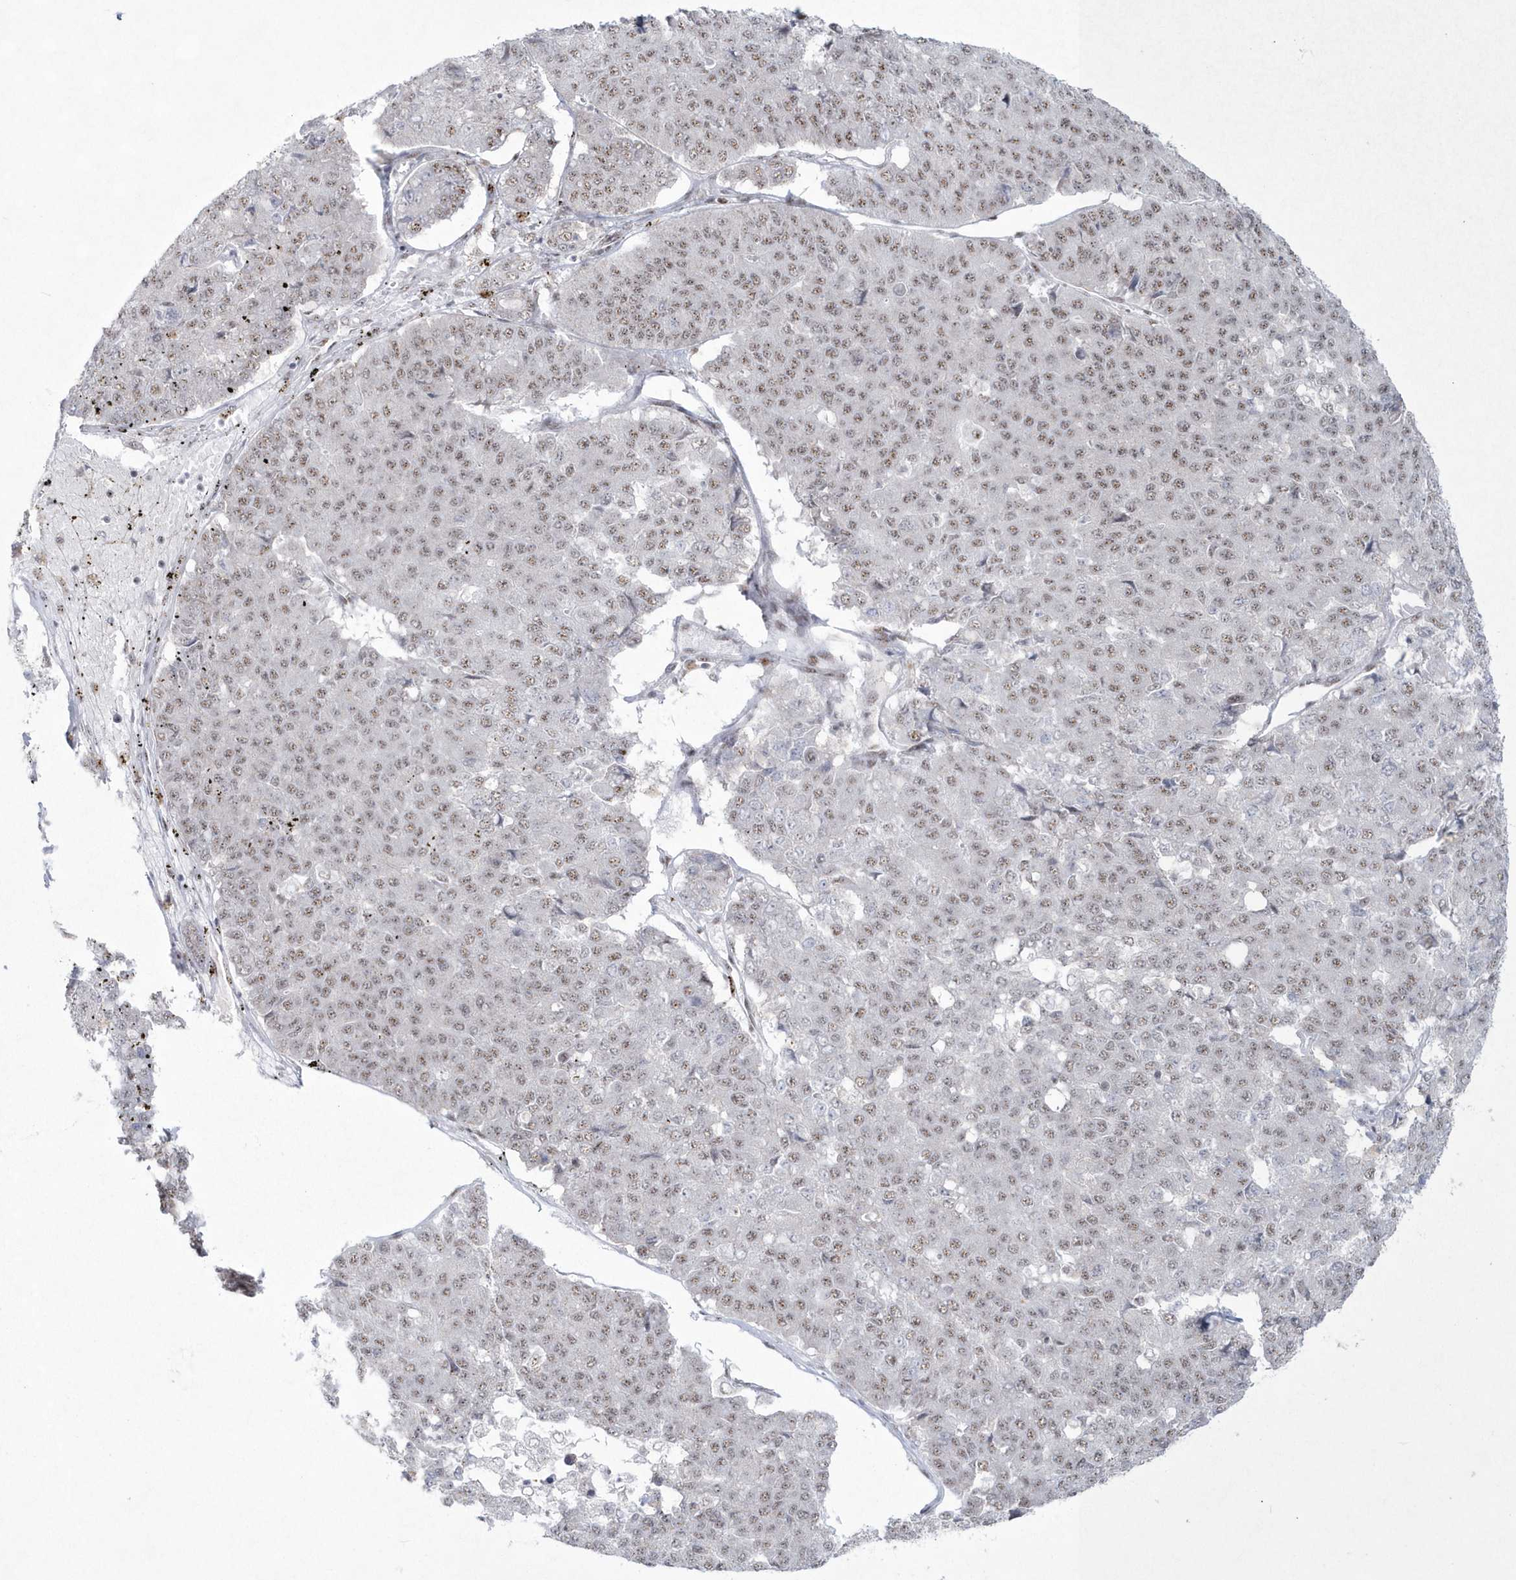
{"staining": {"intensity": "weak", "quantity": ">75%", "location": "nuclear"}, "tissue": "pancreatic cancer", "cell_type": "Tumor cells", "image_type": "cancer", "snomed": [{"axis": "morphology", "description": "Adenocarcinoma, NOS"}, {"axis": "topography", "description": "Pancreas"}], "caption": "Weak nuclear protein positivity is present in about >75% of tumor cells in pancreatic adenocarcinoma.", "gene": "KDM6B", "patient": {"sex": "male", "age": 50}}